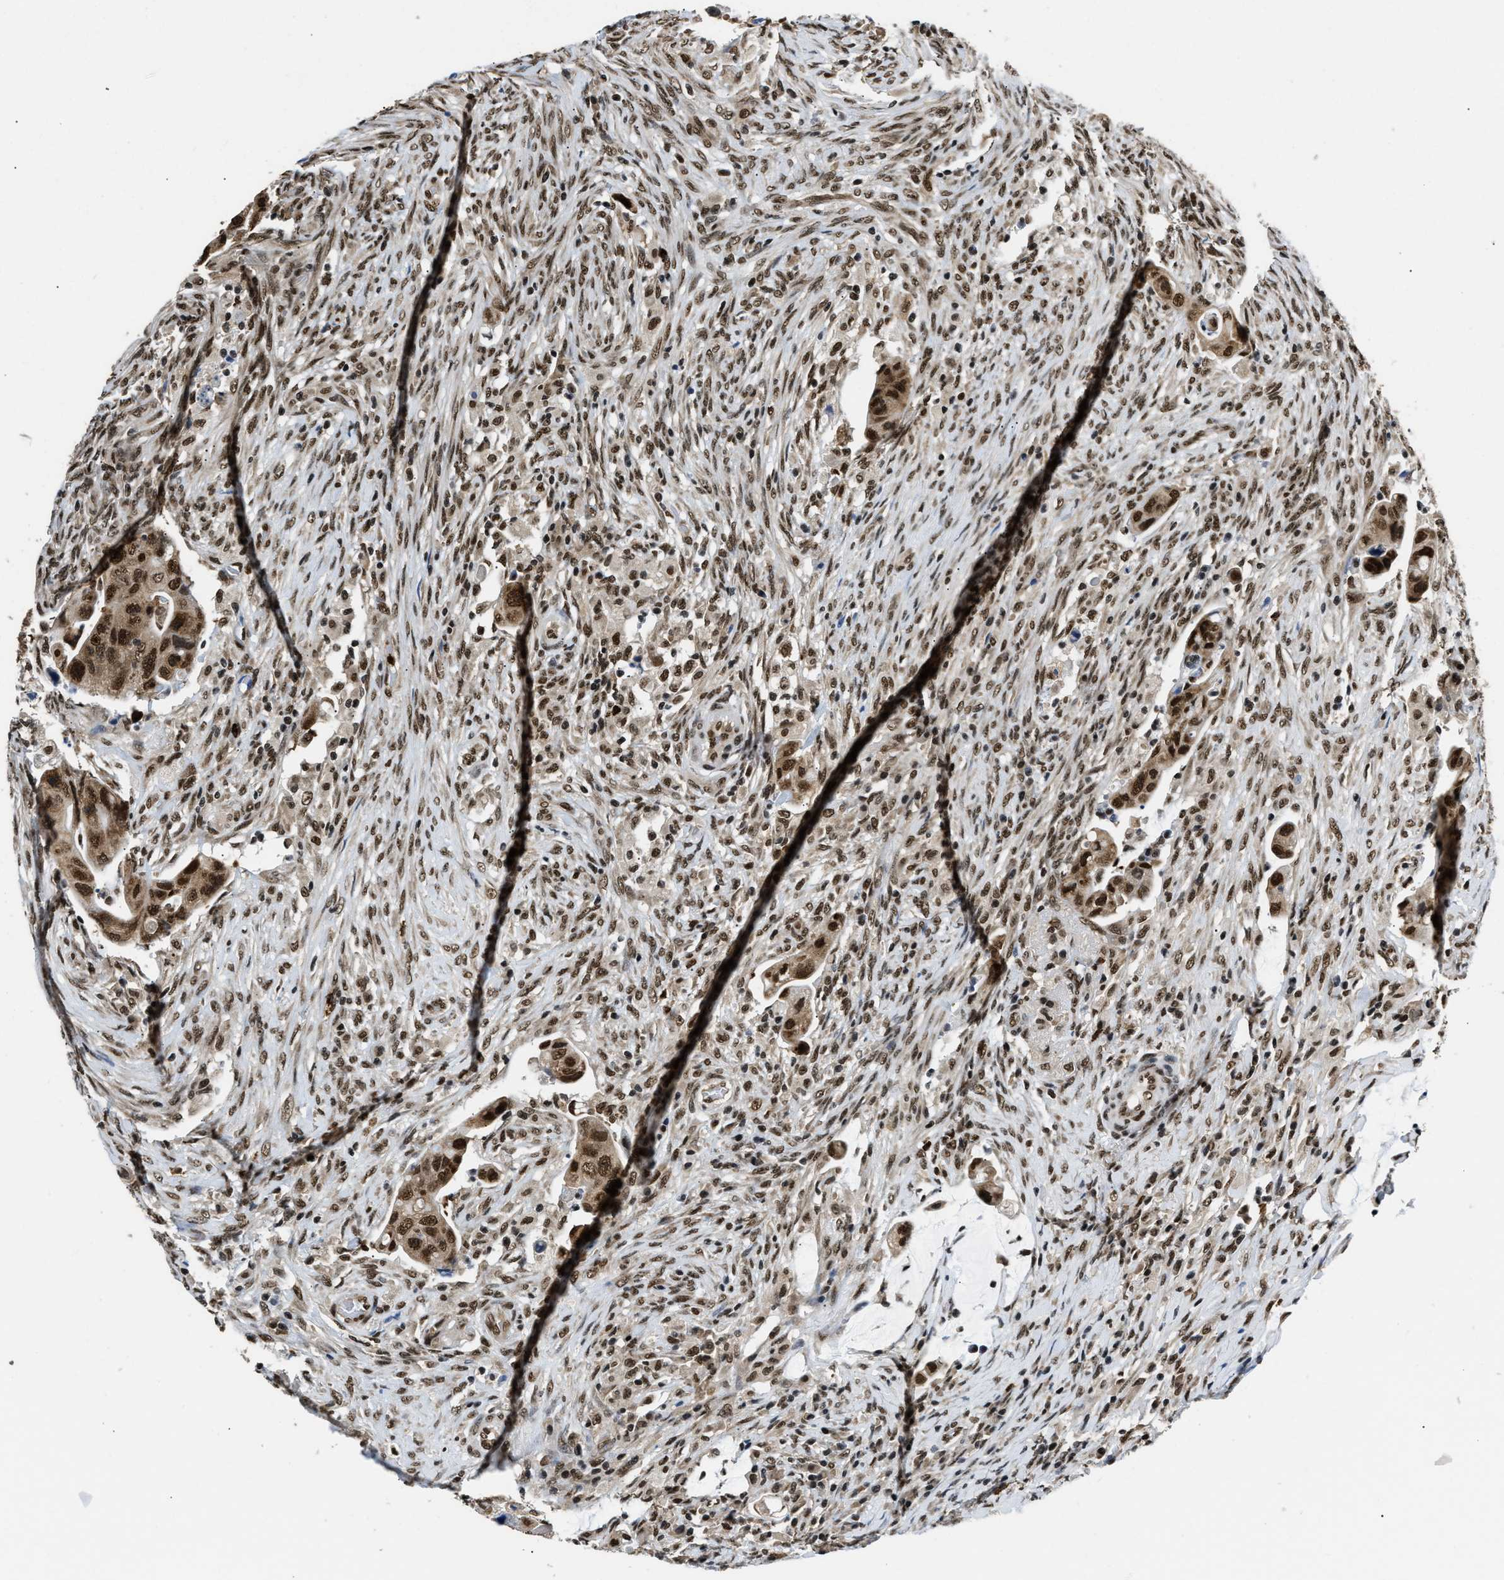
{"staining": {"intensity": "strong", "quantity": ">75%", "location": "cytoplasmic/membranous,nuclear"}, "tissue": "colorectal cancer", "cell_type": "Tumor cells", "image_type": "cancer", "snomed": [{"axis": "morphology", "description": "Adenocarcinoma, NOS"}, {"axis": "topography", "description": "Rectum"}], "caption": "The histopathology image exhibits staining of colorectal adenocarcinoma, revealing strong cytoplasmic/membranous and nuclear protein positivity (brown color) within tumor cells.", "gene": "CCNDBP1", "patient": {"sex": "female", "age": 71}}